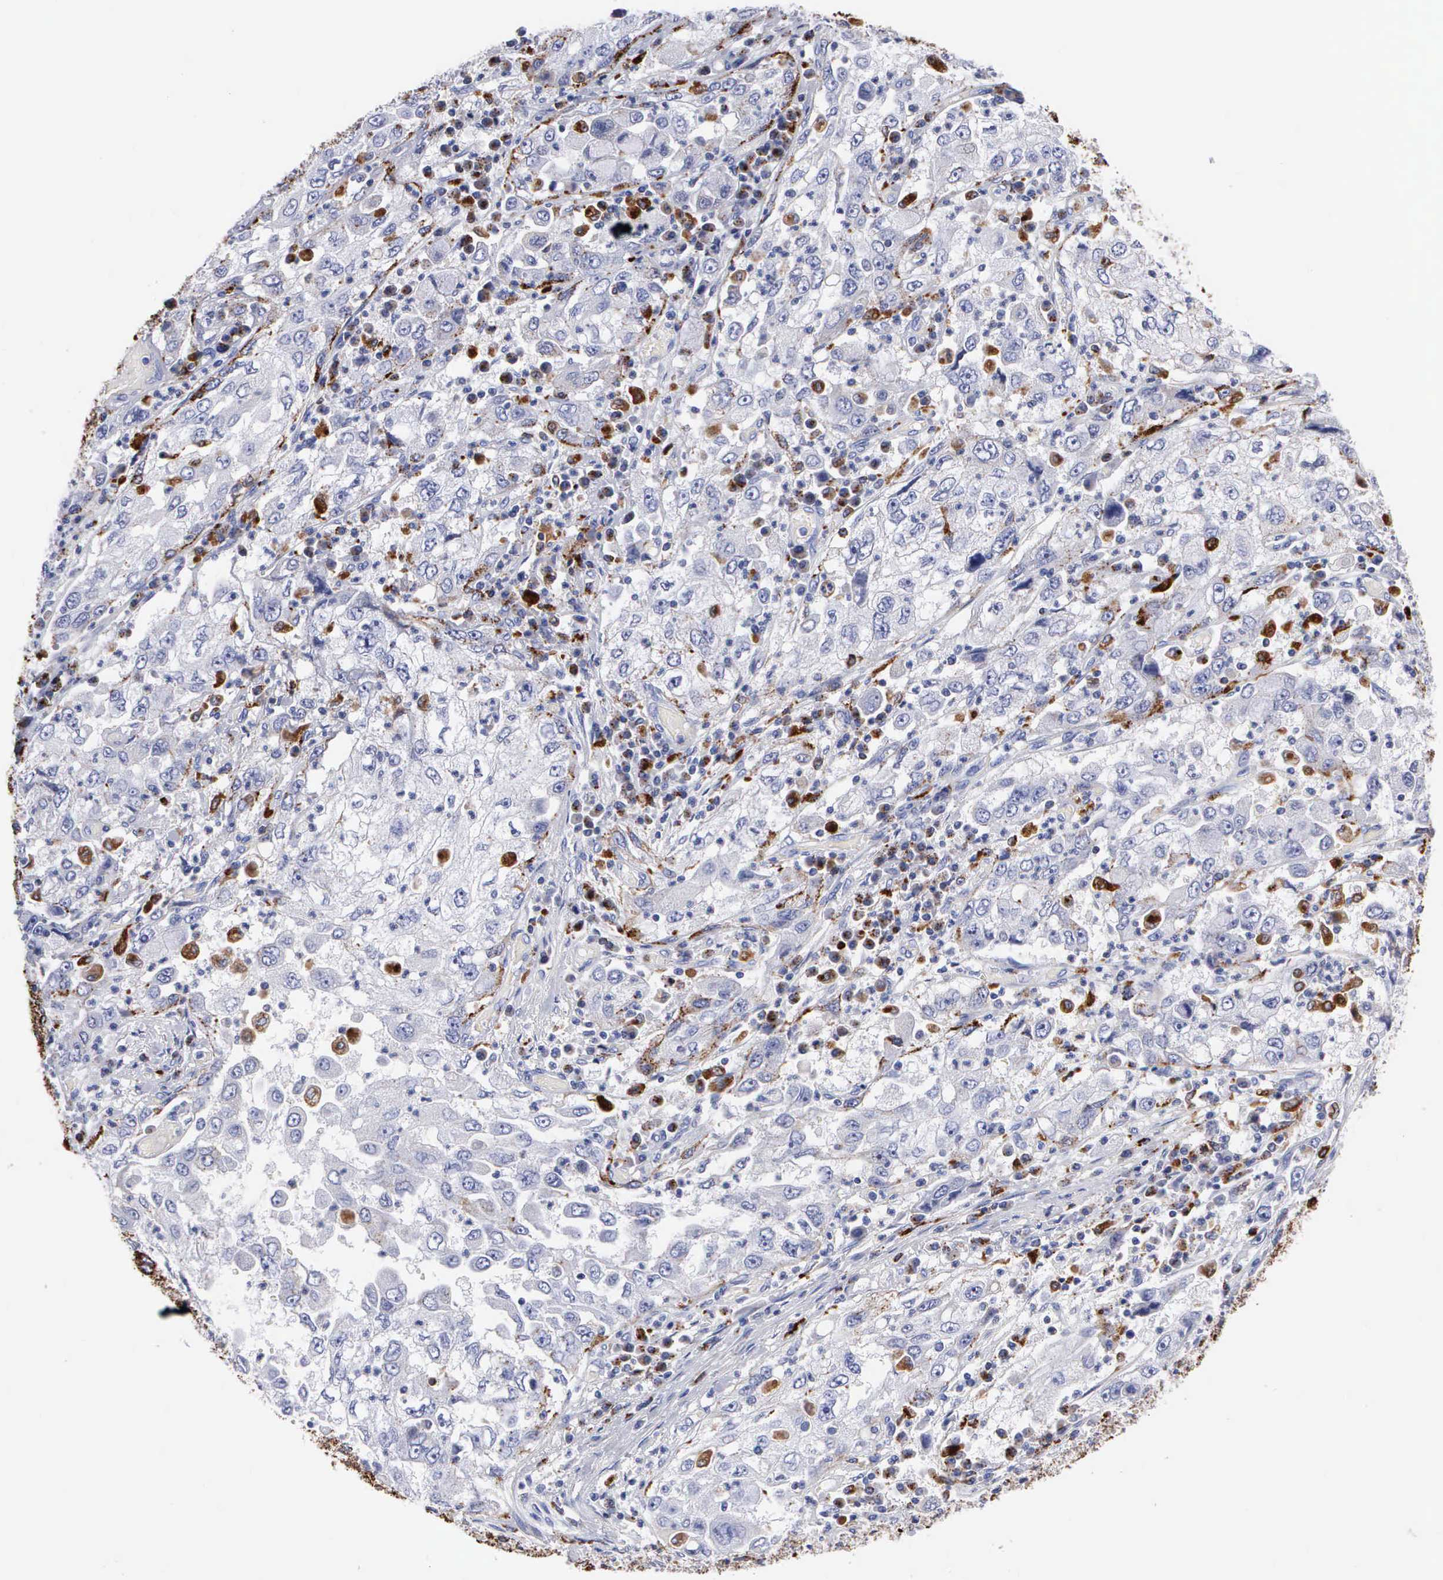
{"staining": {"intensity": "moderate", "quantity": "<25%", "location": "cytoplasmic/membranous"}, "tissue": "cervical cancer", "cell_type": "Tumor cells", "image_type": "cancer", "snomed": [{"axis": "morphology", "description": "Squamous cell carcinoma, NOS"}, {"axis": "topography", "description": "Cervix"}], "caption": "Immunohistochemistry photomicrograph of cervical cancer (squamous cell carcinoma) stained for a protein (brown), which demonstrates low levels of moderate cytoplasmic/membranous staining in approximately <25% of tumor cells.", "gene": "CTSH", "patient": {"sex": "female", "age": 36}}